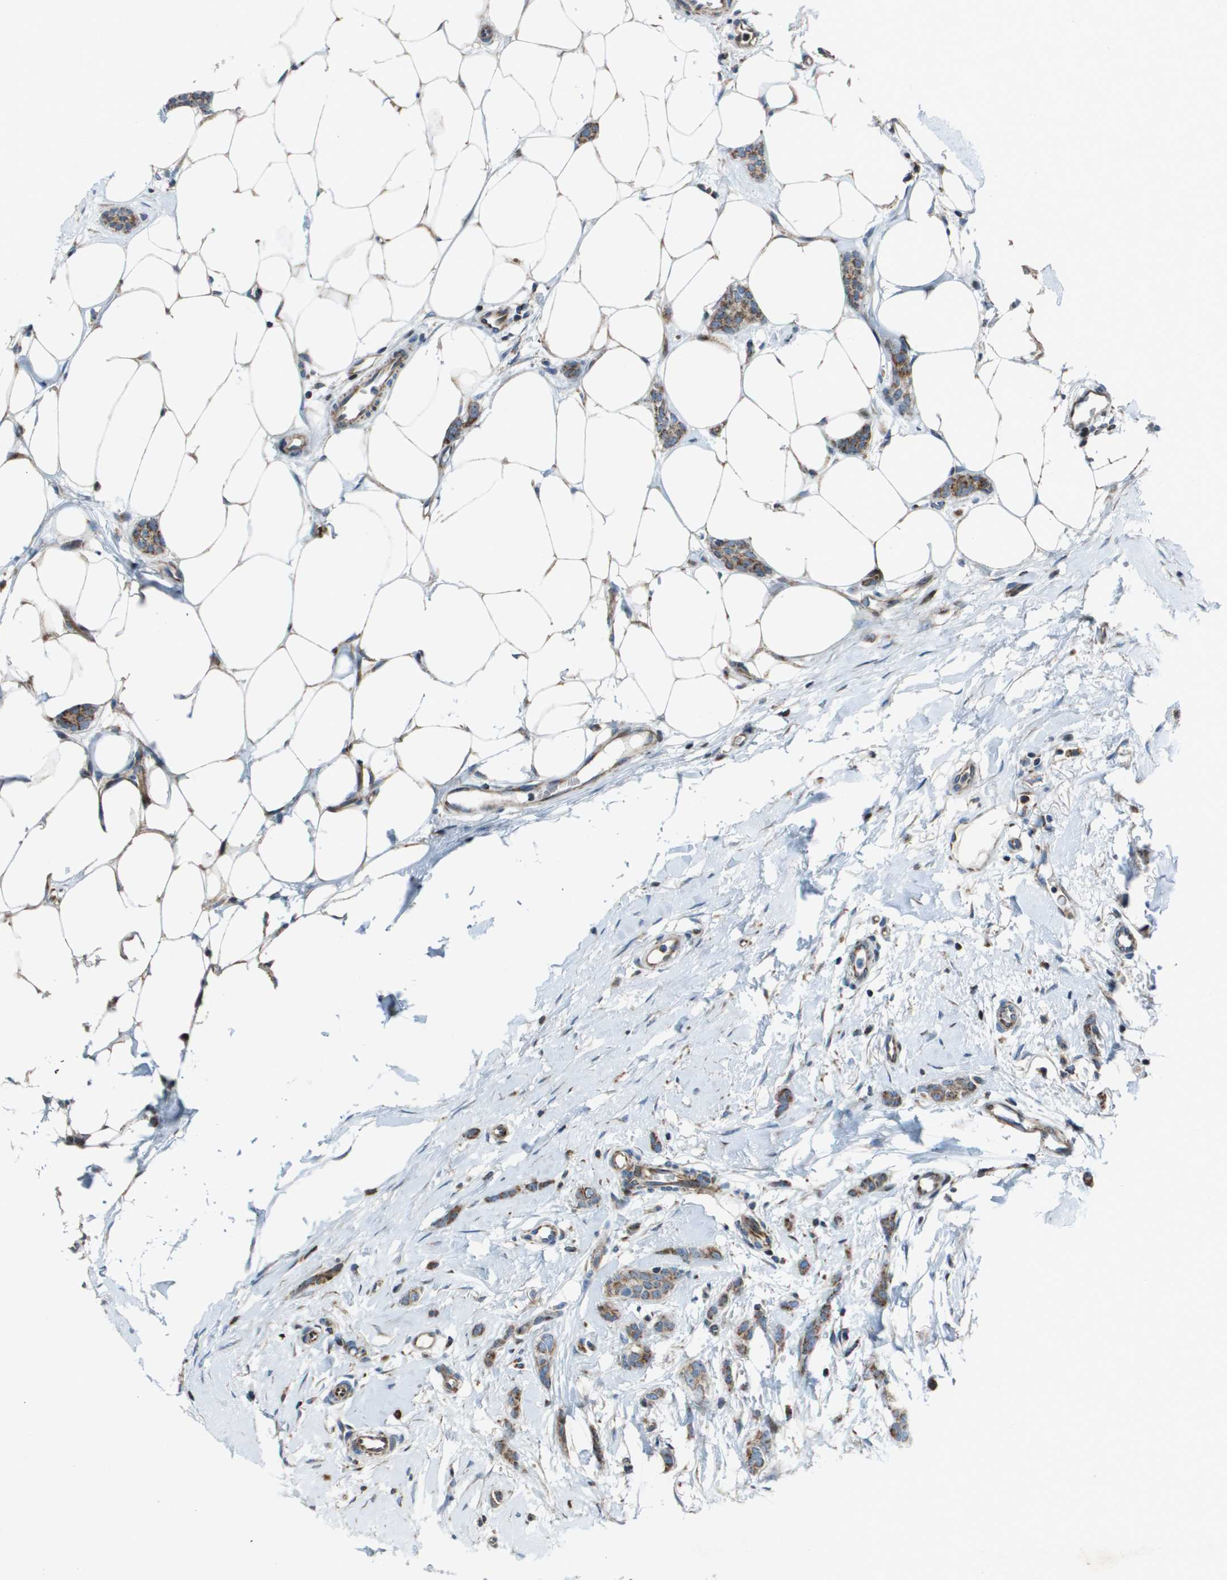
{"staining": {"intensity": "moderate", "quantity": ">75%", "location": "cytoplasmic/membranous"}, "tissue": "breast cancer", "cell_type": "Tumor cells", "image_type": "cancer", "snomed": [{"axis": "morphology", "description": "Lobular carcinoma"}, {"axis": "topography", "description": "Skin"}, {"axis": "topography", "description": "Breast"}], "caption": "The immunohistochemical stain shows moderate cytoplasmic/membranous staining in tumor cells of lobular carcinoma (breast) tissue.", "gene": "MGAT3", "patient": {"sex": "female", "age": 46}}